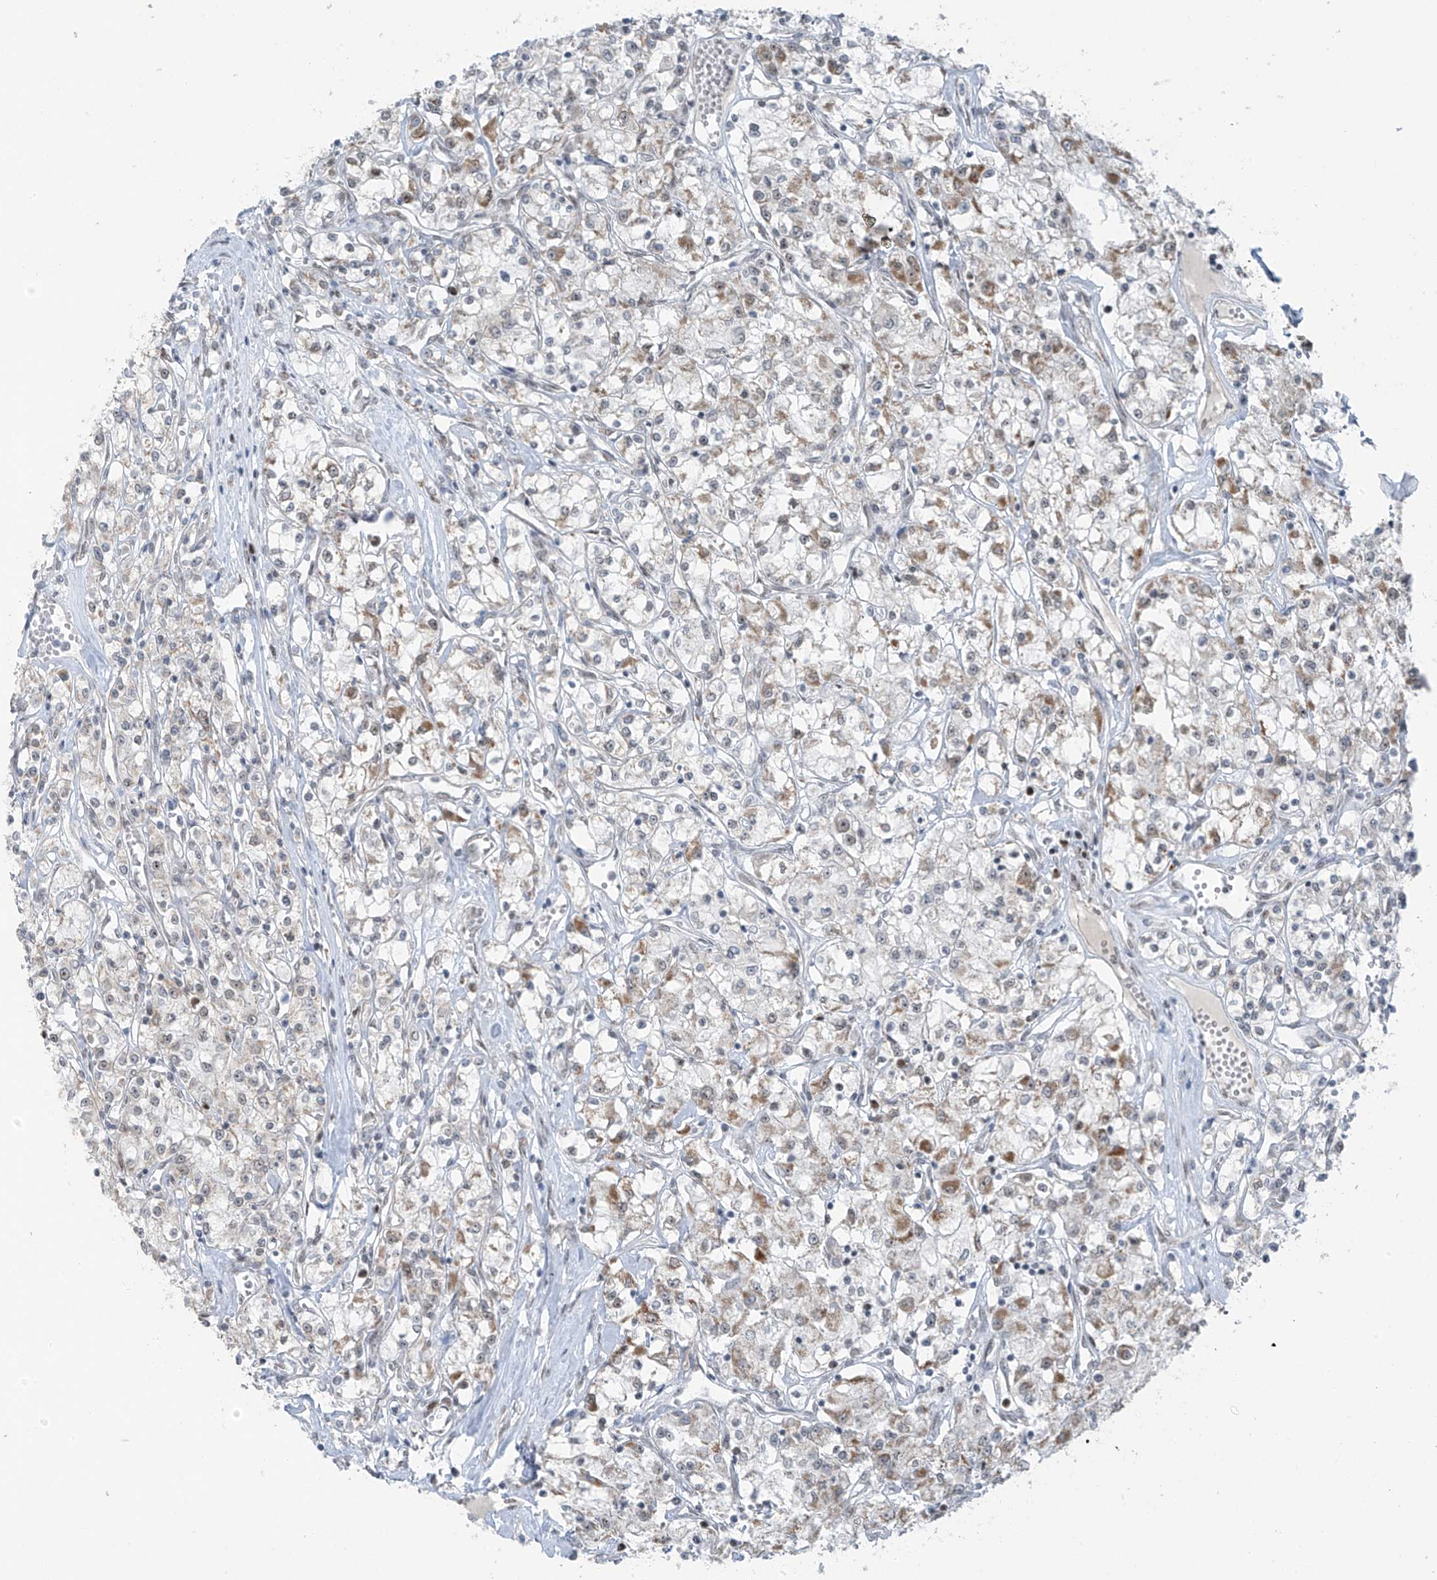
{"staining": {"intensity": "moderate", "quantity": "<25%", "location": "cytoplasmic/membranous"}, "tissue": "renal cancer", "cell_type": "Tumor cells", "image_type": "cancer", "snomed": [{"axis": "morphology", "description": "Adenocarcinoma, NOS"}, {"axis": "topography", "description": "Kidney"}], "caption": "Approximately <25% of tumor cells in human renal cancer (adenocarcinoma) display moderate cytoplasmic/membranous protein positivity as visualized by brown immunohistochemical staining.", "gene": "WRNIP1", "patient": {"sex": "female", "age": 59}}